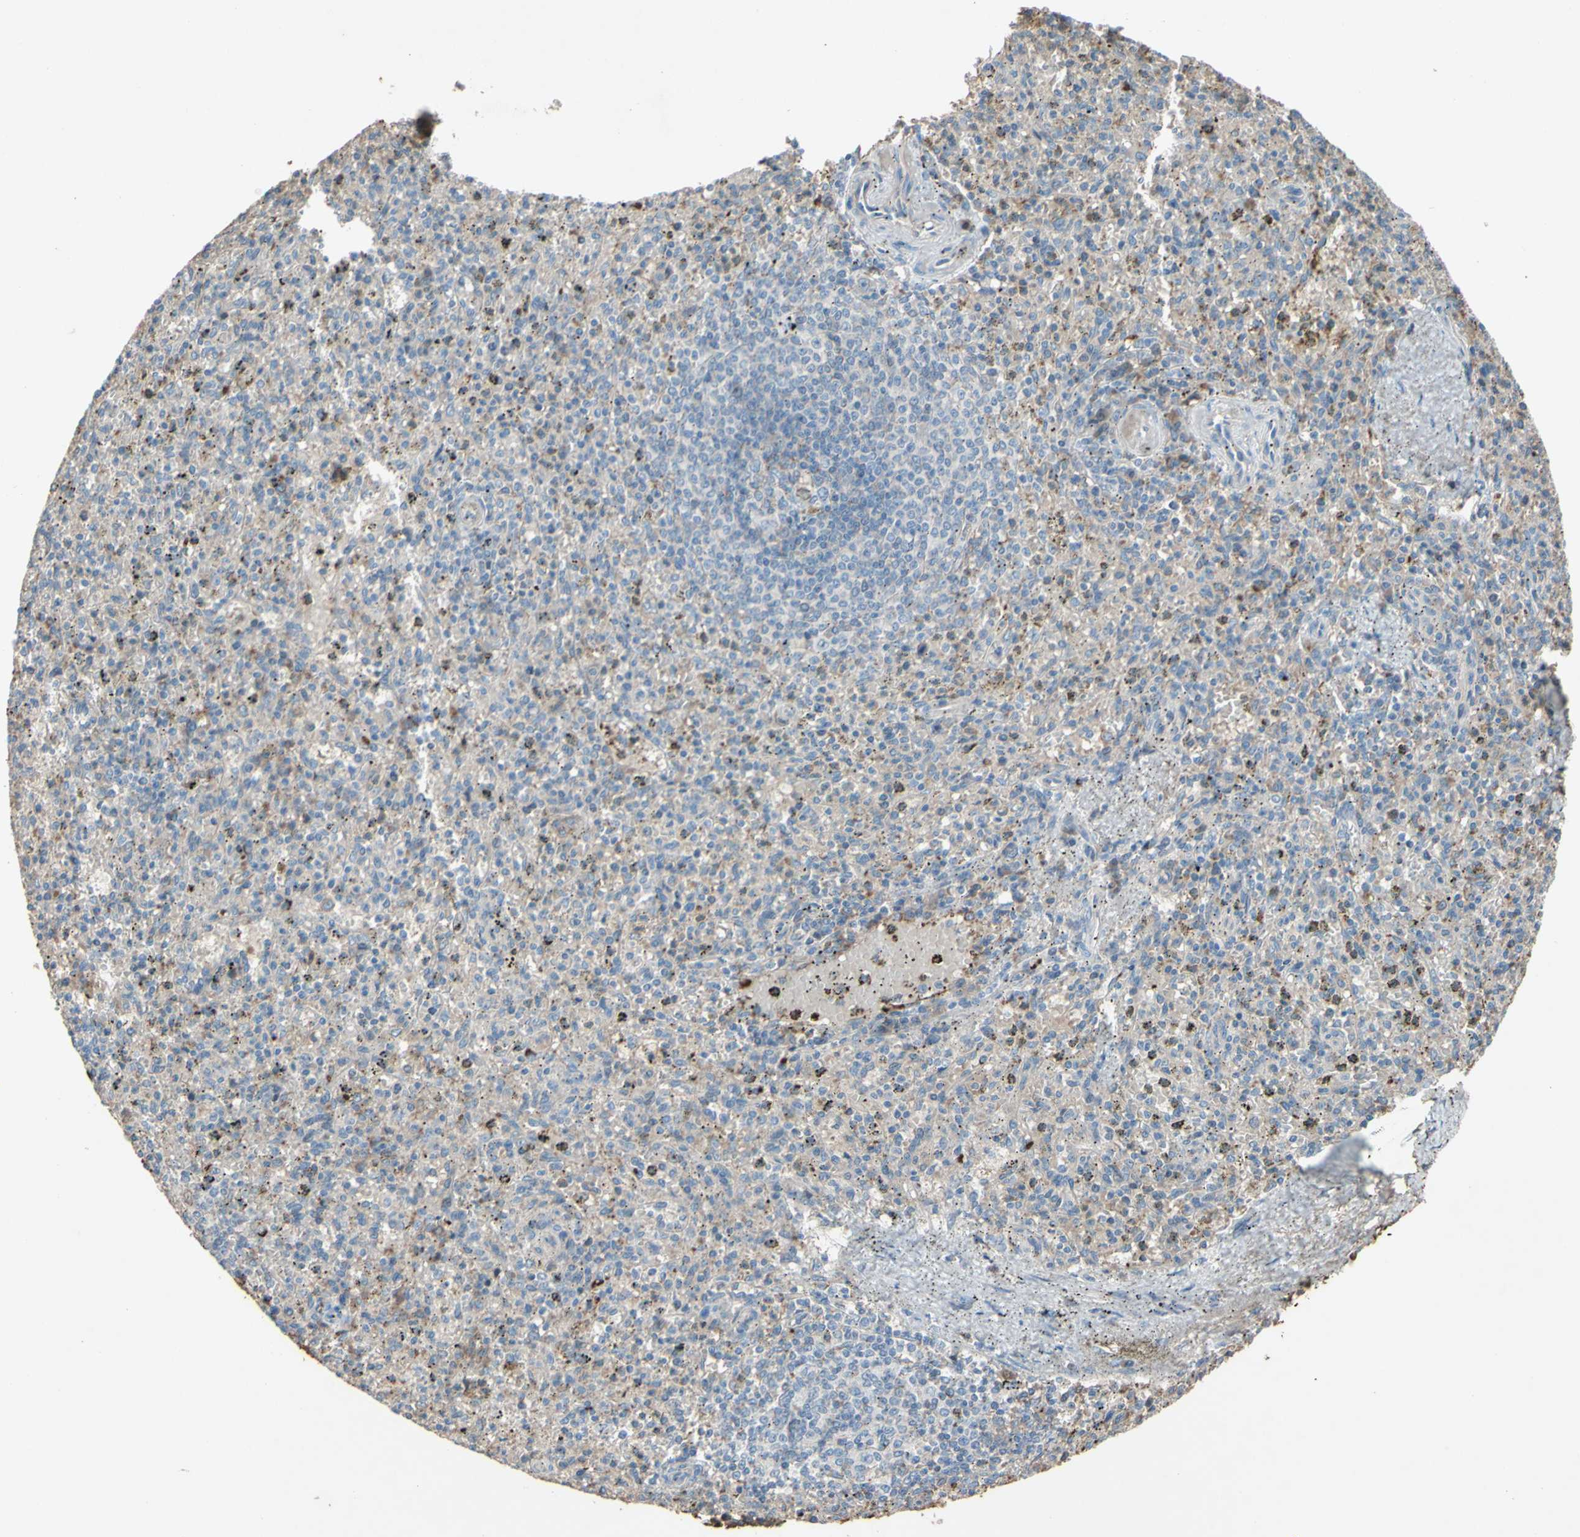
{"staining": {"intensity": "weak", "quantity": "25%-75%", "location": "cytoplasmic/membranous"}, "tissue": "spleen", "cell_type": "Cells in red pulp", "image_type": "normal", "snomed": [{"axis": "morphology", "description": "Normal tissue, NOS"}, {"axis": "topography", "description": "Spleen"}], "caption": "Immunohistochemical staining of normal human spleen exhibits 25%-75% levels of weak cytoplasmic/membranous protein positivity in about 25%-75% of cells in red pulp.", "gene": "PTGDS", "patient": {"sex": "male", "age": 72}}